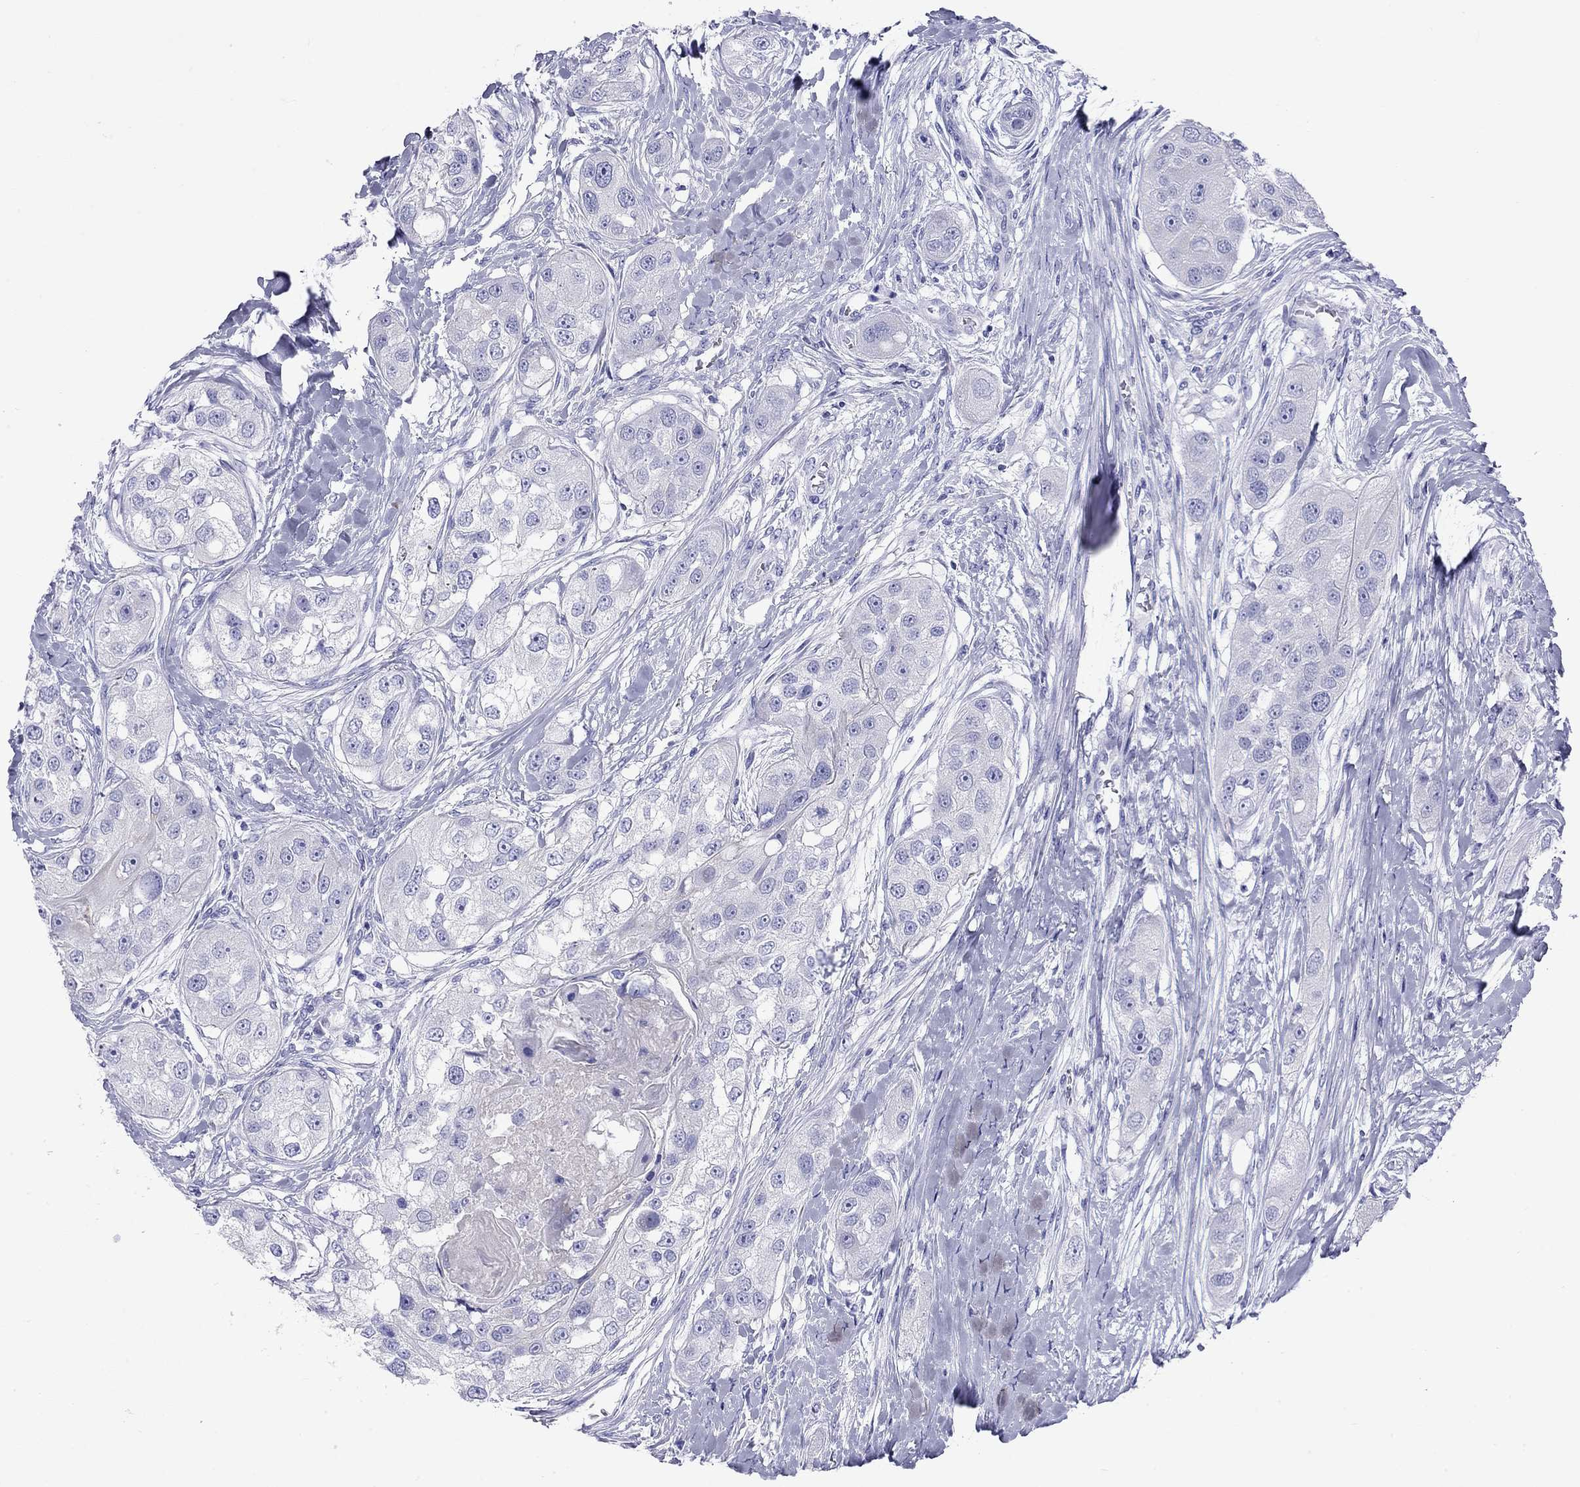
{"staining": {"intensity": "negative", "quantity": "none", "location": "none"}, "tissue": "head and neck cancer", "cell_type": "Tumor cells", "image_type": "cancer", "snomed": [{"axis": "morphology", "description": "Normal tissue, NOS"}, {"axis": "morphology", "description": "Squamous cell carcinoma, NOS"}, {"axis": "topography", "description": "Skeletal muscle"}, {"axis": "topography", "description": "Head-Neck"}], "caption": "IHC histopathology image of neoplastic tissue: head and neck squamous cell carcinoma stained with DAB reveals no significant protein positivity in tumor cells. (Brightfield microscopy of DAB (3,3'-diaminobenzidine) immunohistochemistry at high magnification).", "gene": "DPY19L2", "patient": {"sex": "male", "age": 51}}